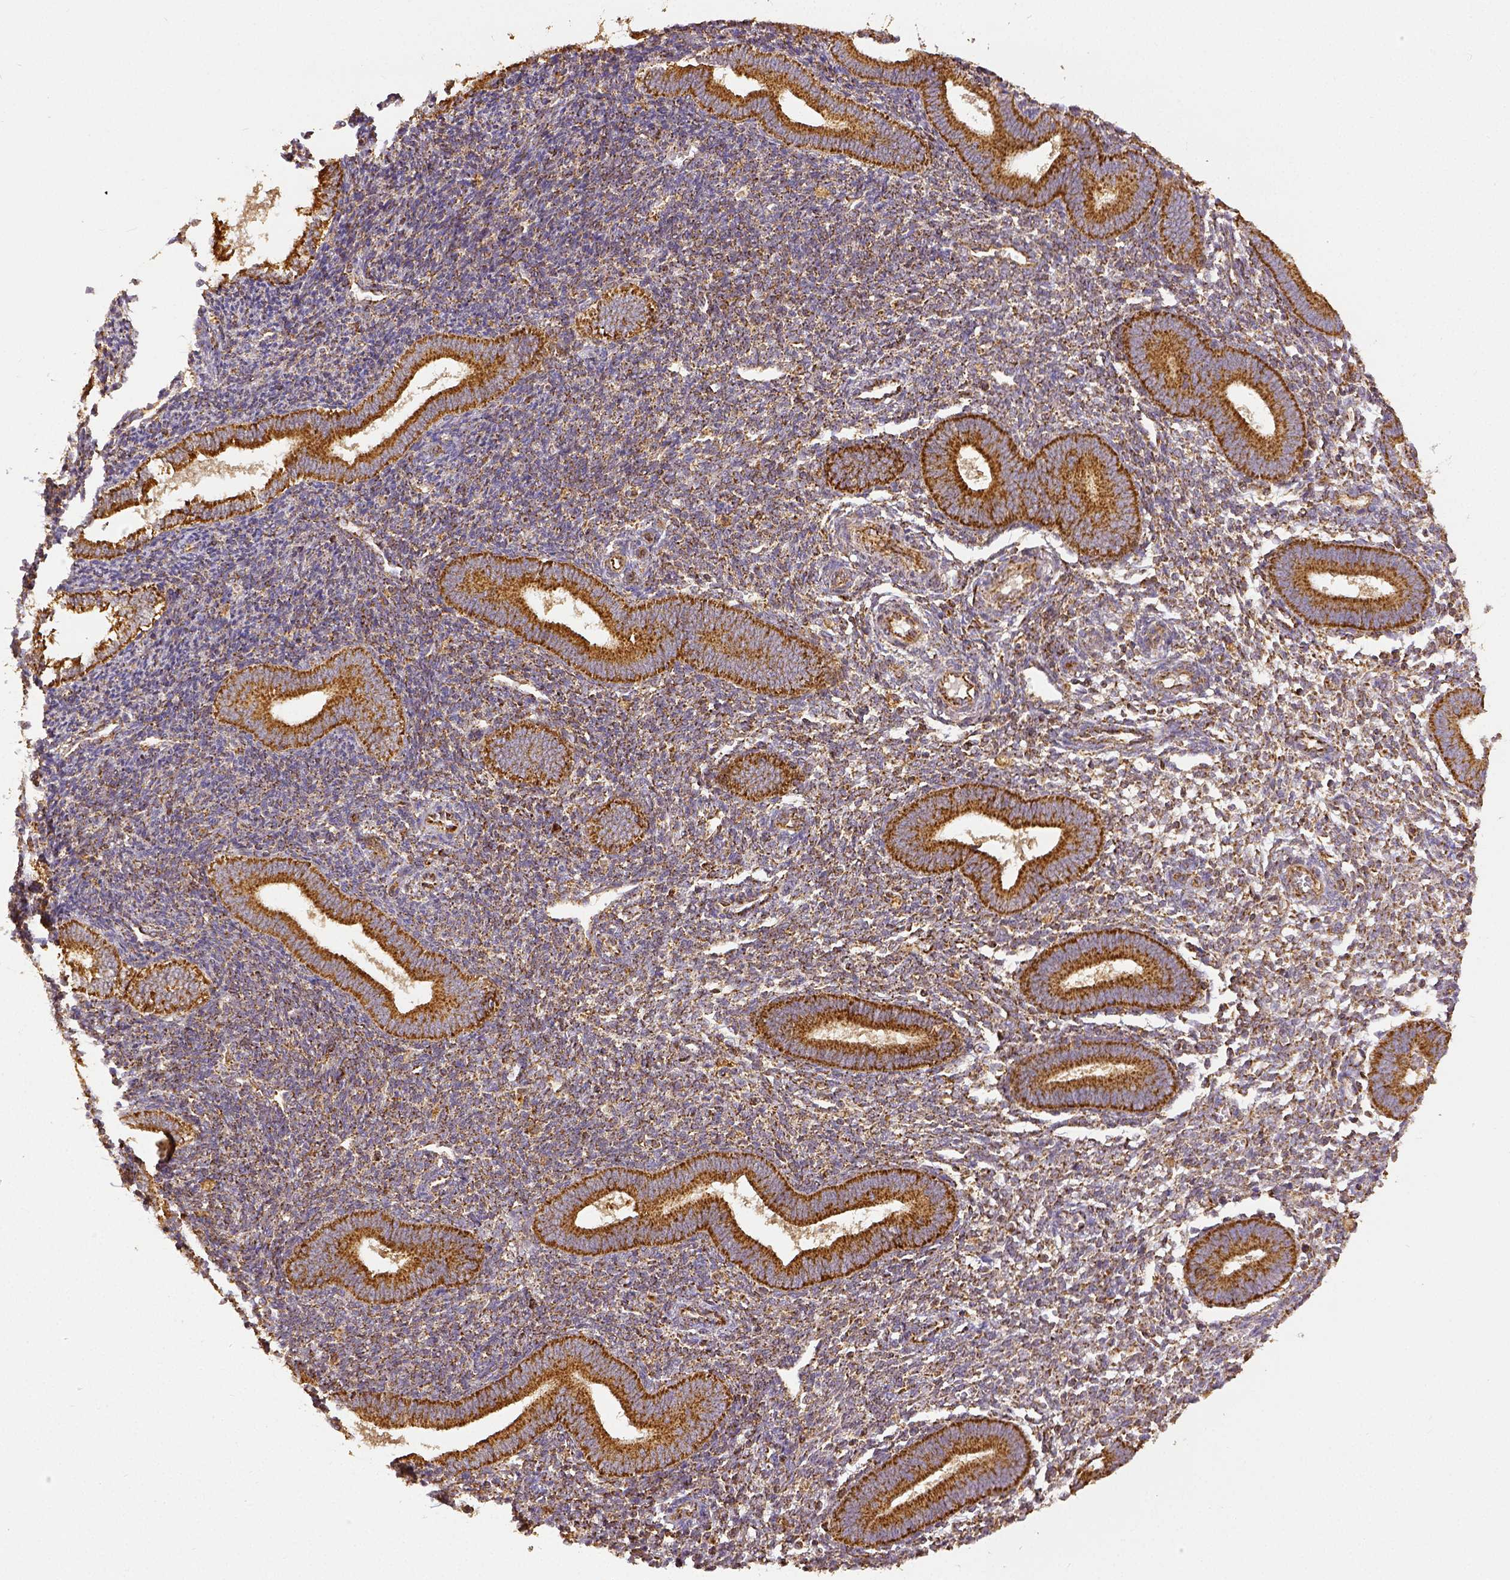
{"staining": {"intensity": "moderate", "quantity": ">75%", "location": "cytoplasmic/membranous"}, "tissue": "endometrium", "cell_type": "Cells in endometrial stroma", "image_type": "normal", "snomed": [{"axis": "morphology", "description": "Normal tissue, NOS"}, {"axis": "topography", "description": "Endometrium"}], "caption": "The histopathology image demonstrates a brown stain indicating the presence of a protein in the cytoplasmic/membranous of cells in endometrial stroma in endometrium.", "gene": "SDHB", "patient": {"sex": "female", "age": 25}}